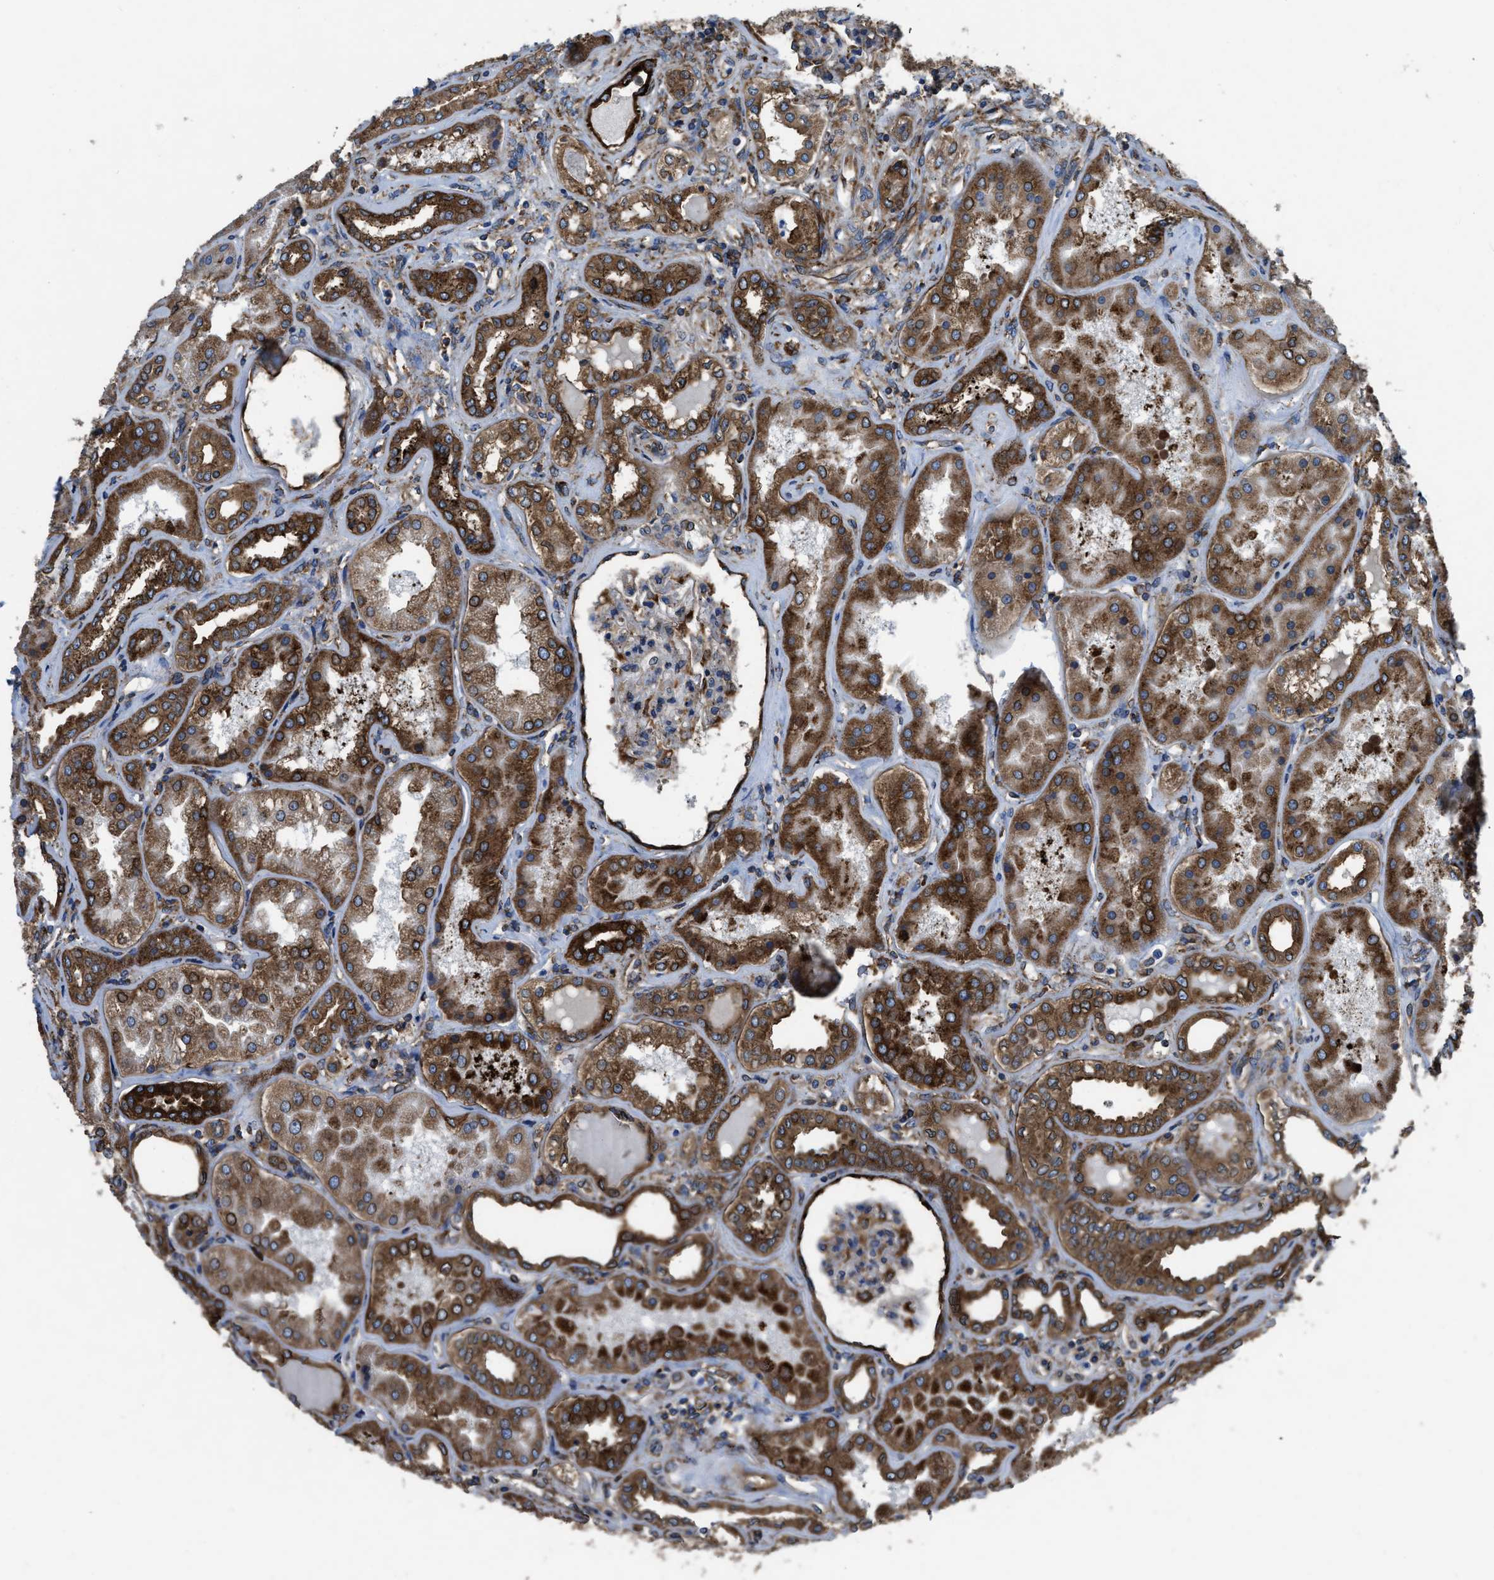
{"staining": {"intensity": "strong", "quantity": ">75%", "location": "cytoplasmic/membranous"}, "tissue": "kidney", "cell_type": "Cells in glomeruli", "image_type": "normal", "snomed": [{"axis": "morphology", "description": "Normal tissue, NOS"}, {"axis": "topography", "description": "Kidney"}], "caption": "Immunohistochemical staining of normal kidney reveals >75% levels of strong cytoplasmic/membranous protein positivity in approximately >75% of cells in glomeruli.", "gene": "CAPRIN1", "patient": {"sex": "female", "age": 56}}